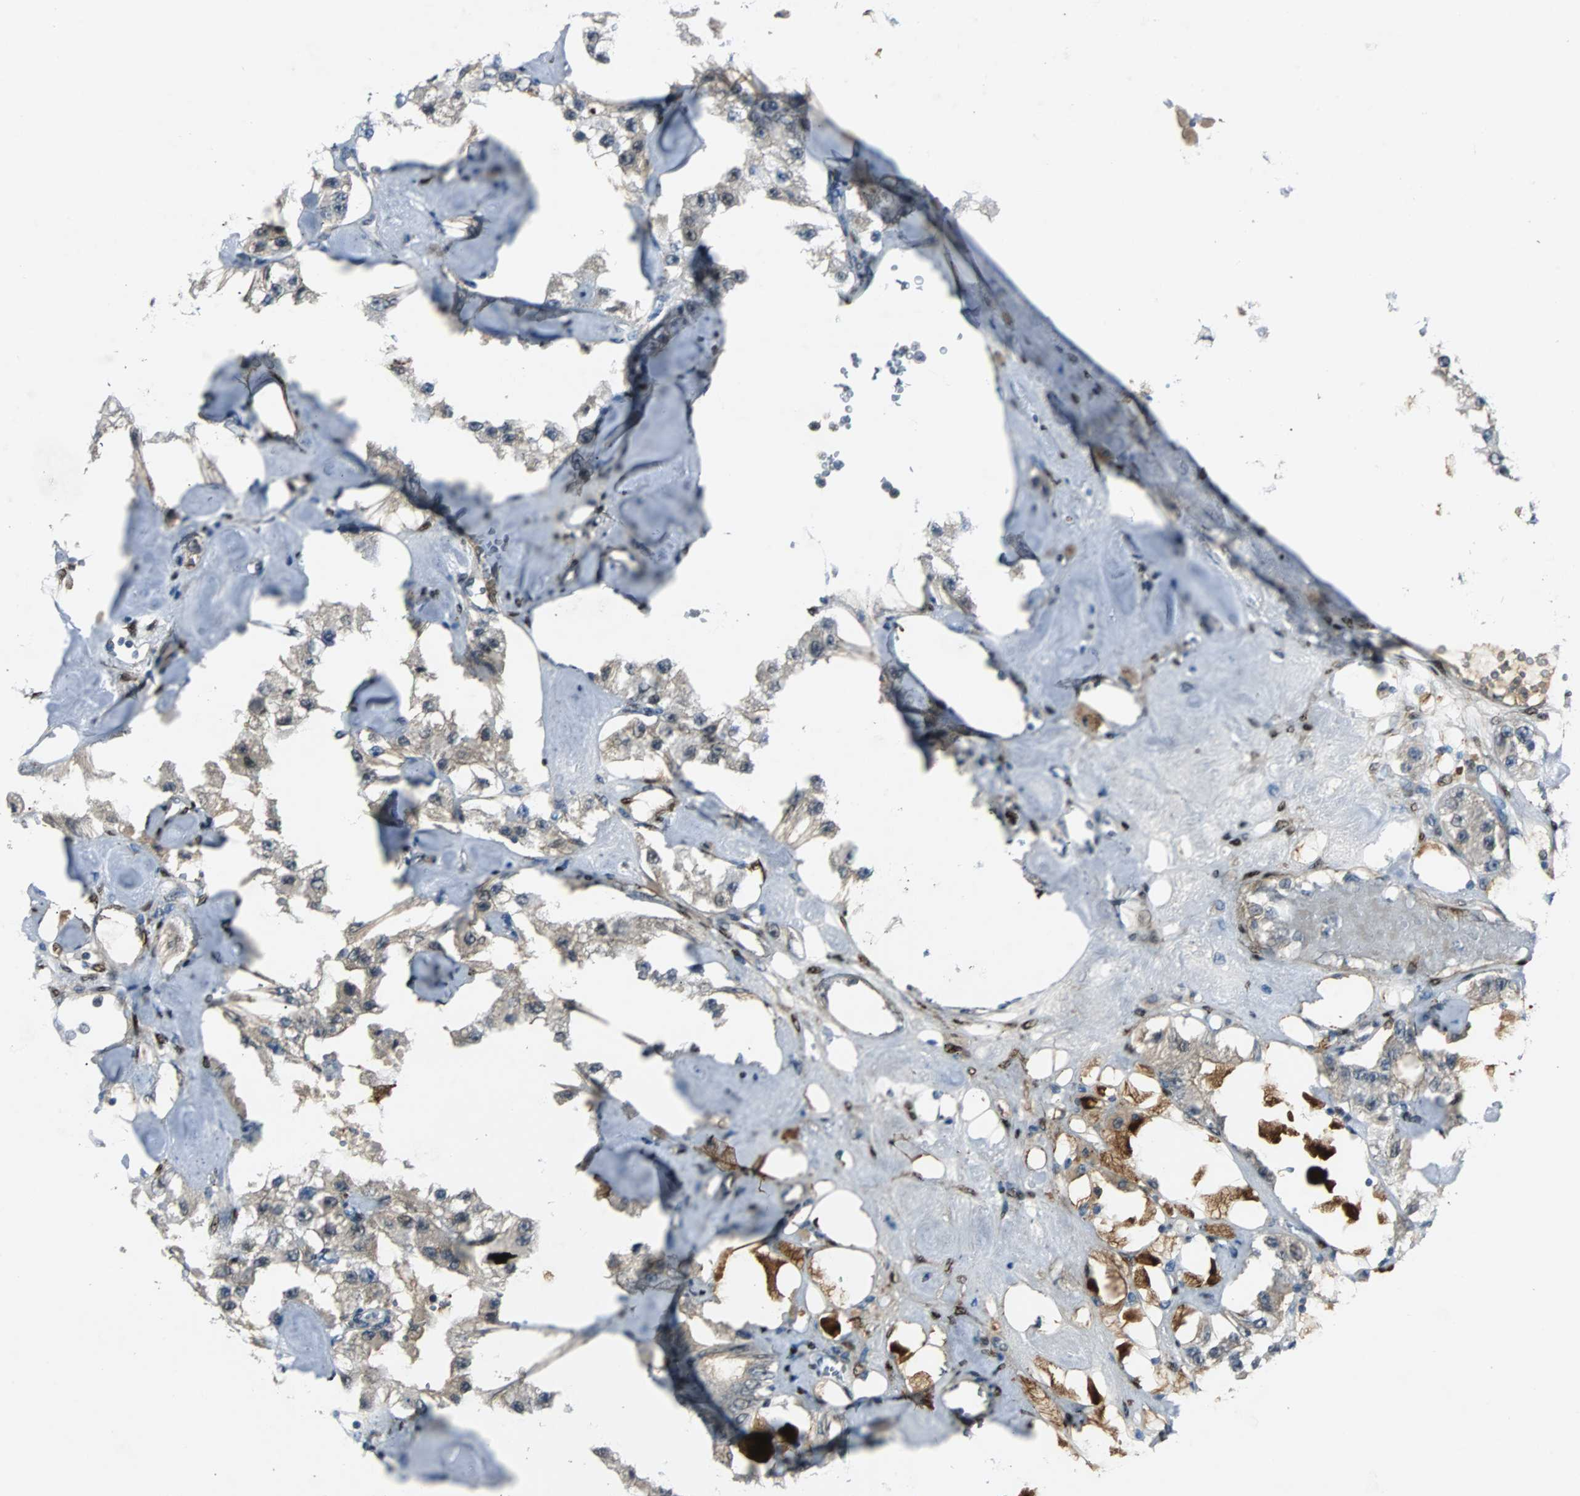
{"staining": {"intensity": "weak", "quantity": "25%-75%", "location": "cytoplasmic/membranous"}, "tissue": "carcinoid", "cell_type": "Tumor cells", "image_type": "cancer", "snomed": [{"axis": "morphology", "description": "Carcinoid, malignant, NOS"}, {"axis": "topography", "description": "Pancreas"}], "caption": "Brown immunohistochemical staining in human carcinoid displays weak cytoplasmic/membranous positivity in approximately 25%-75% of tumor cells.", "gene": "FHL2", "patient": {"sex": "male", "age": 41}}